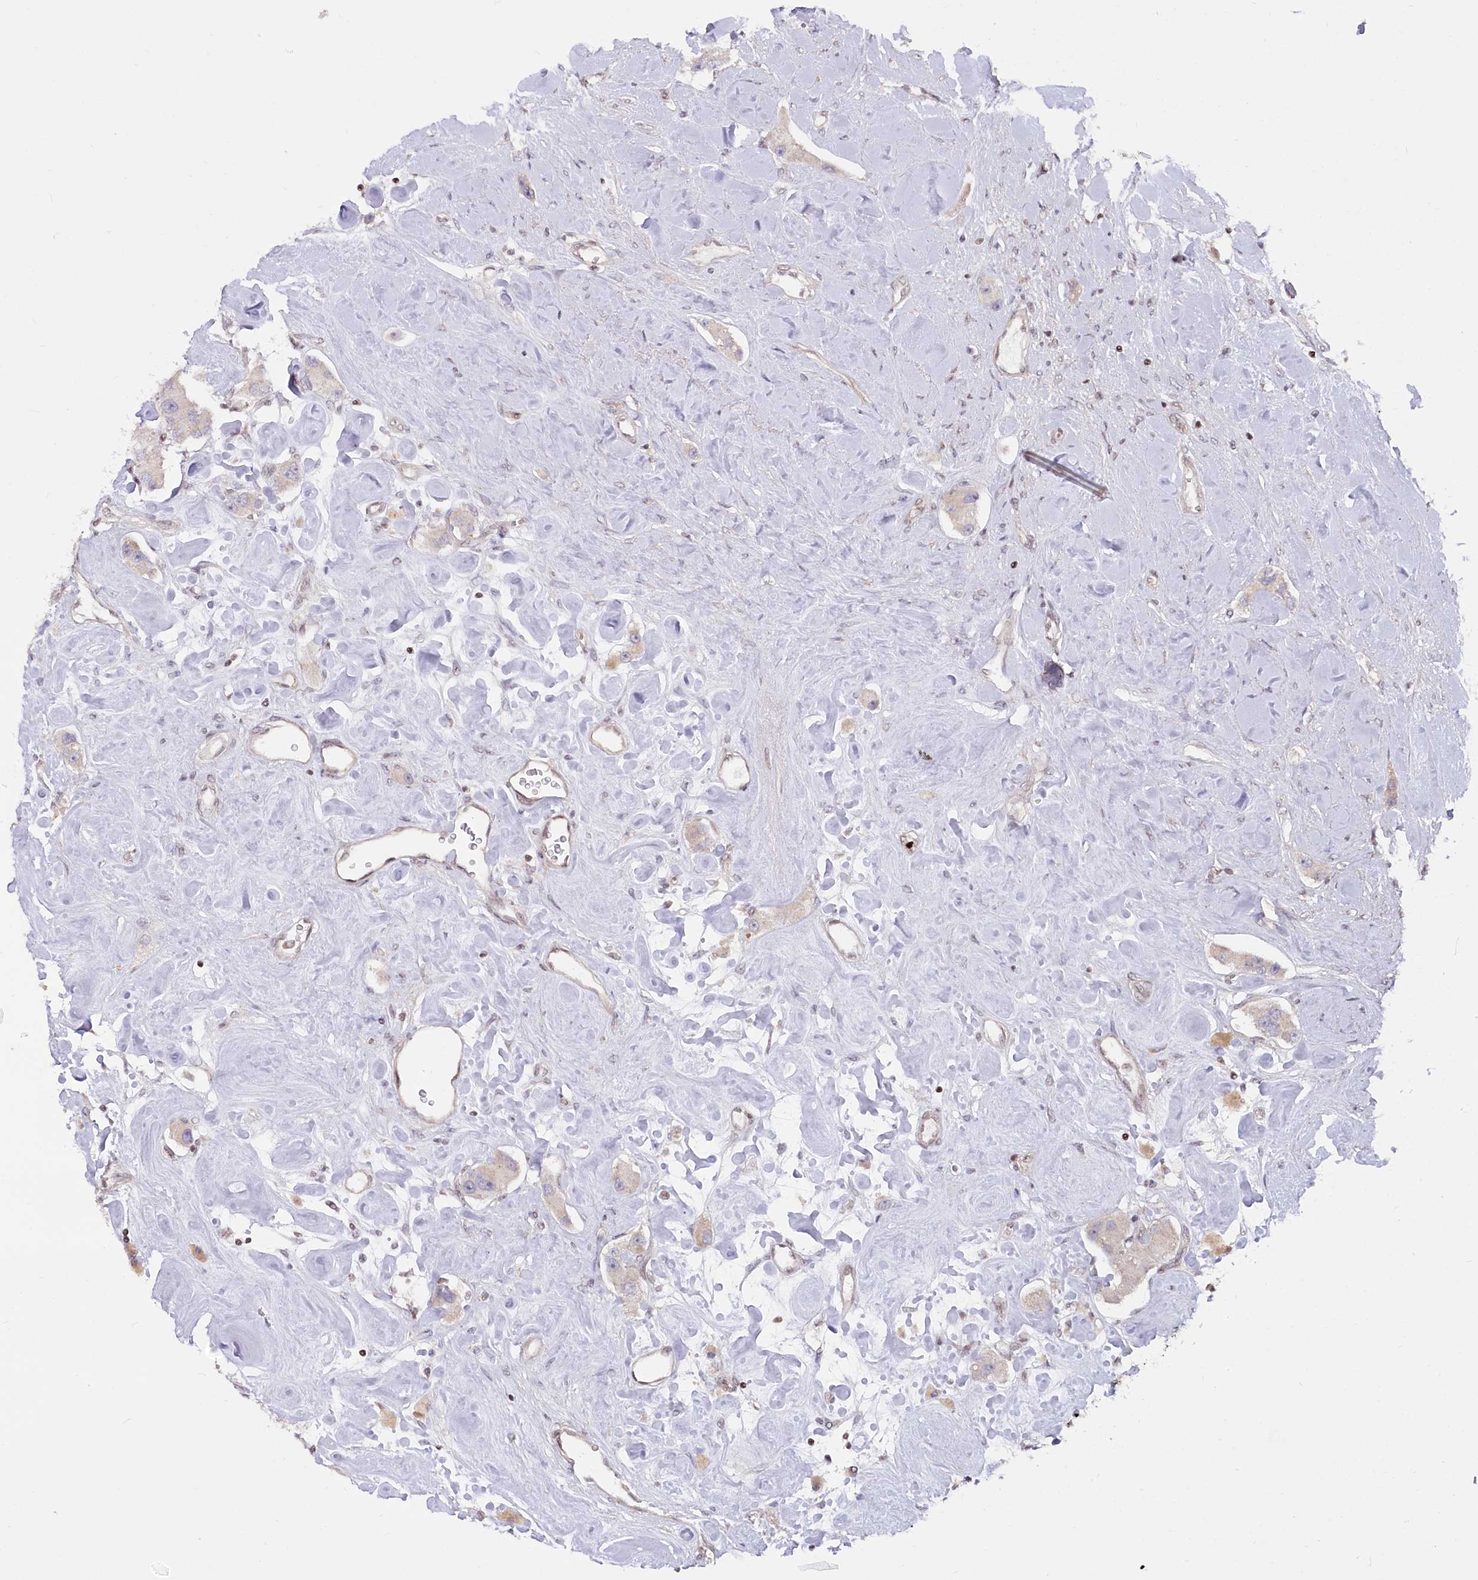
{"staining": {"intensity": "negative", "quantity": "none", "location": "none"}, "tissue": "carcinoid", "cell_type": "Tumor cells", "image_type": "cancer", "snomed": [{"axis": "morphology", "description": "Carcinoid, malignant, NOS"}, {"axis": "topography", "description": "Pancreas"}], "caption": "Immunohistochemistry (IHC) image of neoplastic tissue: carcinoid stained with DAB shows no significant protein positivity in tumor cells.", "gene": "CGGBP1", "patient": {"sex": "male", "age": 41}}